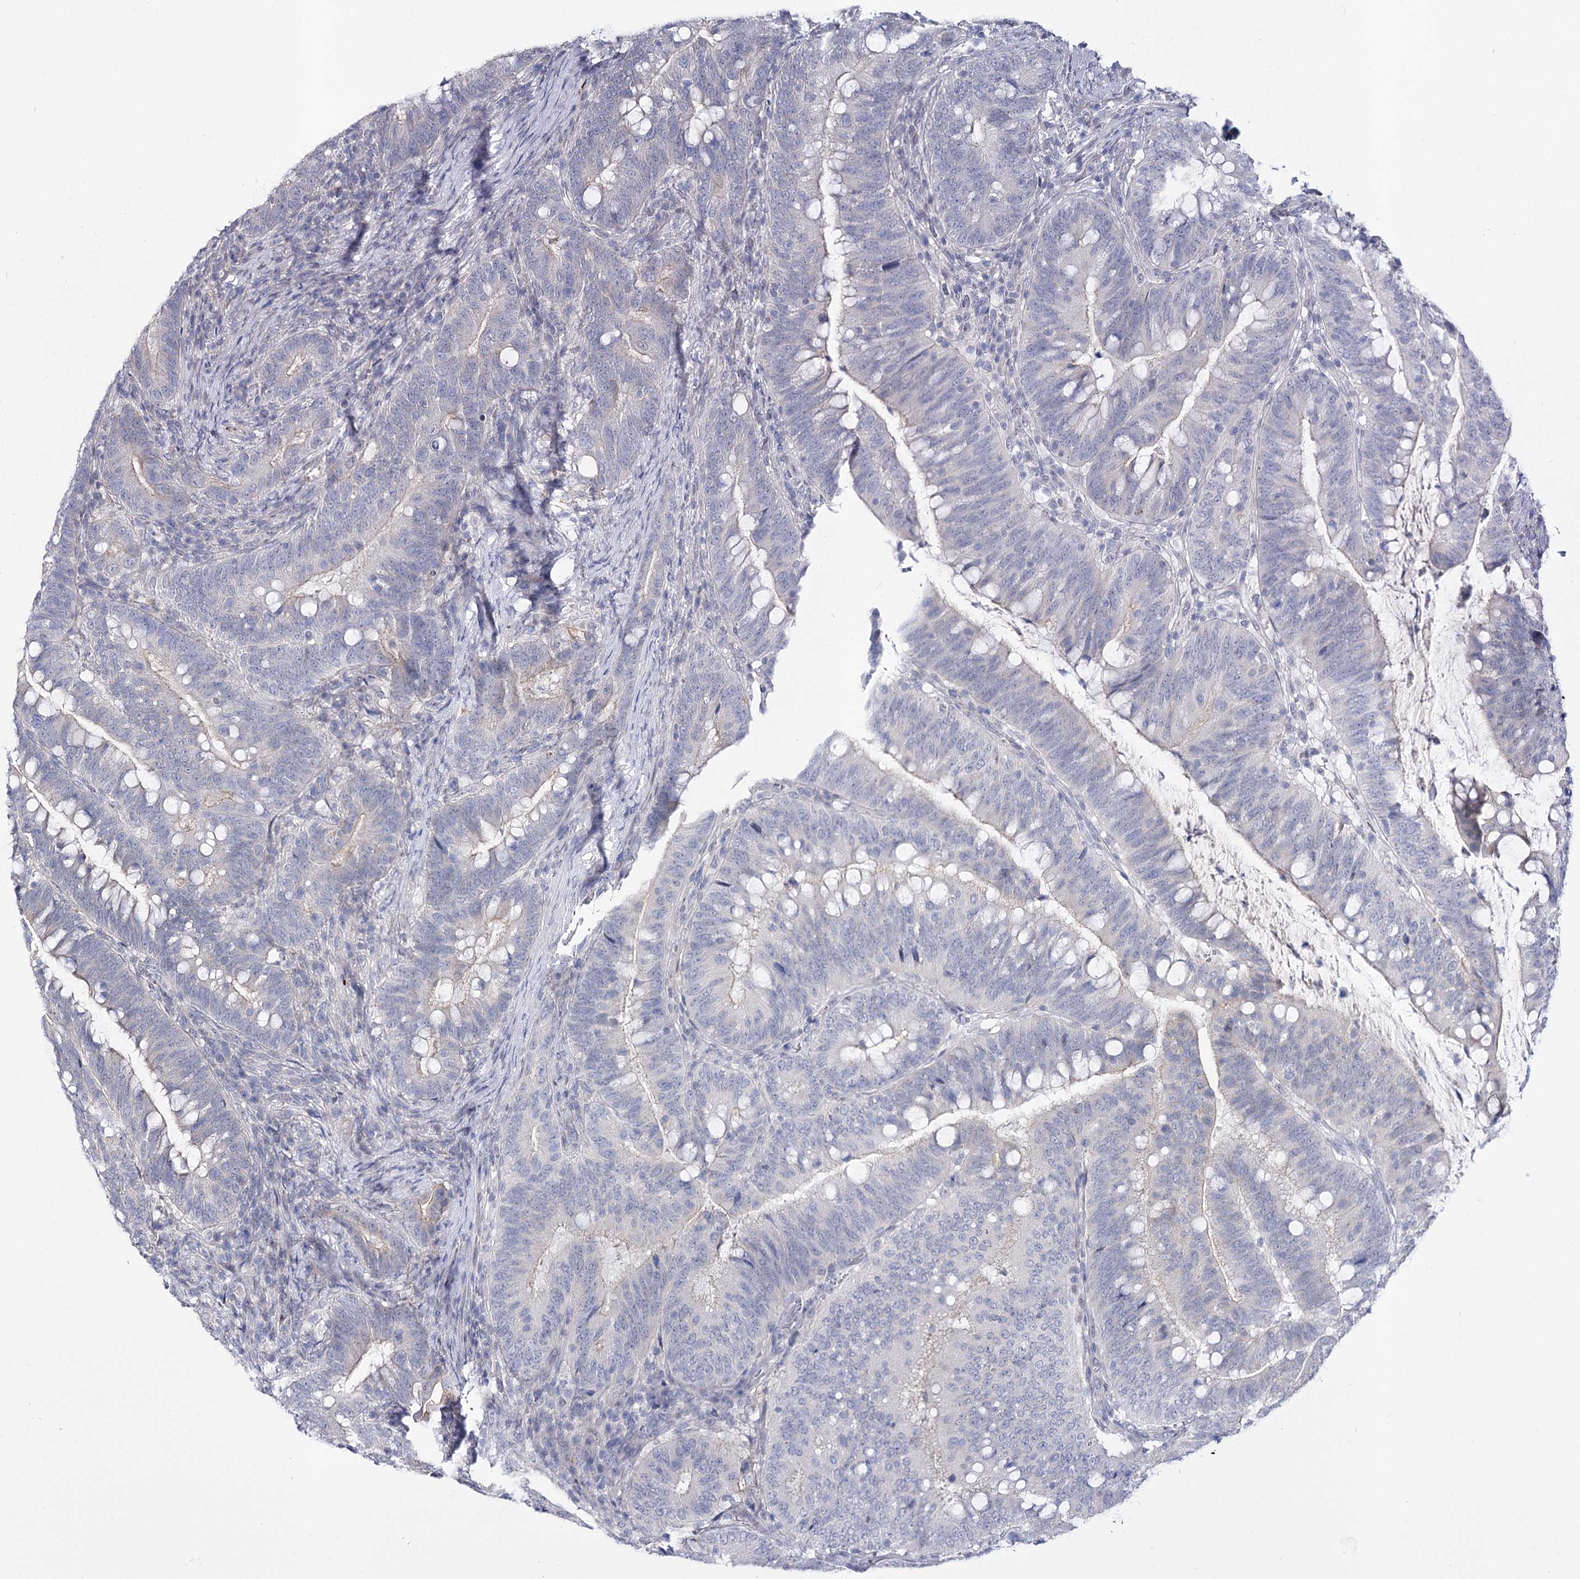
{"staining": {"intensity": "negative", "quantity": "none", "location": "none"}, "tissue": "colorectal cancer", "cell_type": "Tumor cells", "image_type": "cancer", "snomed": [{"axis": "morphology", "description": "Adenocarcinoma, NOS"}, {"axis": "topography", "description": "Colon"}], "caption": "The photomicrograph exhibits no significant expression in tumor cells of colorectal adenocarcinoma. The staining is performed using DAB brown chromogen with nuclei counter-stained in using hematoxylin.", "gene": "ATP10B", "patient": {"sex": "female", "age": 66}}